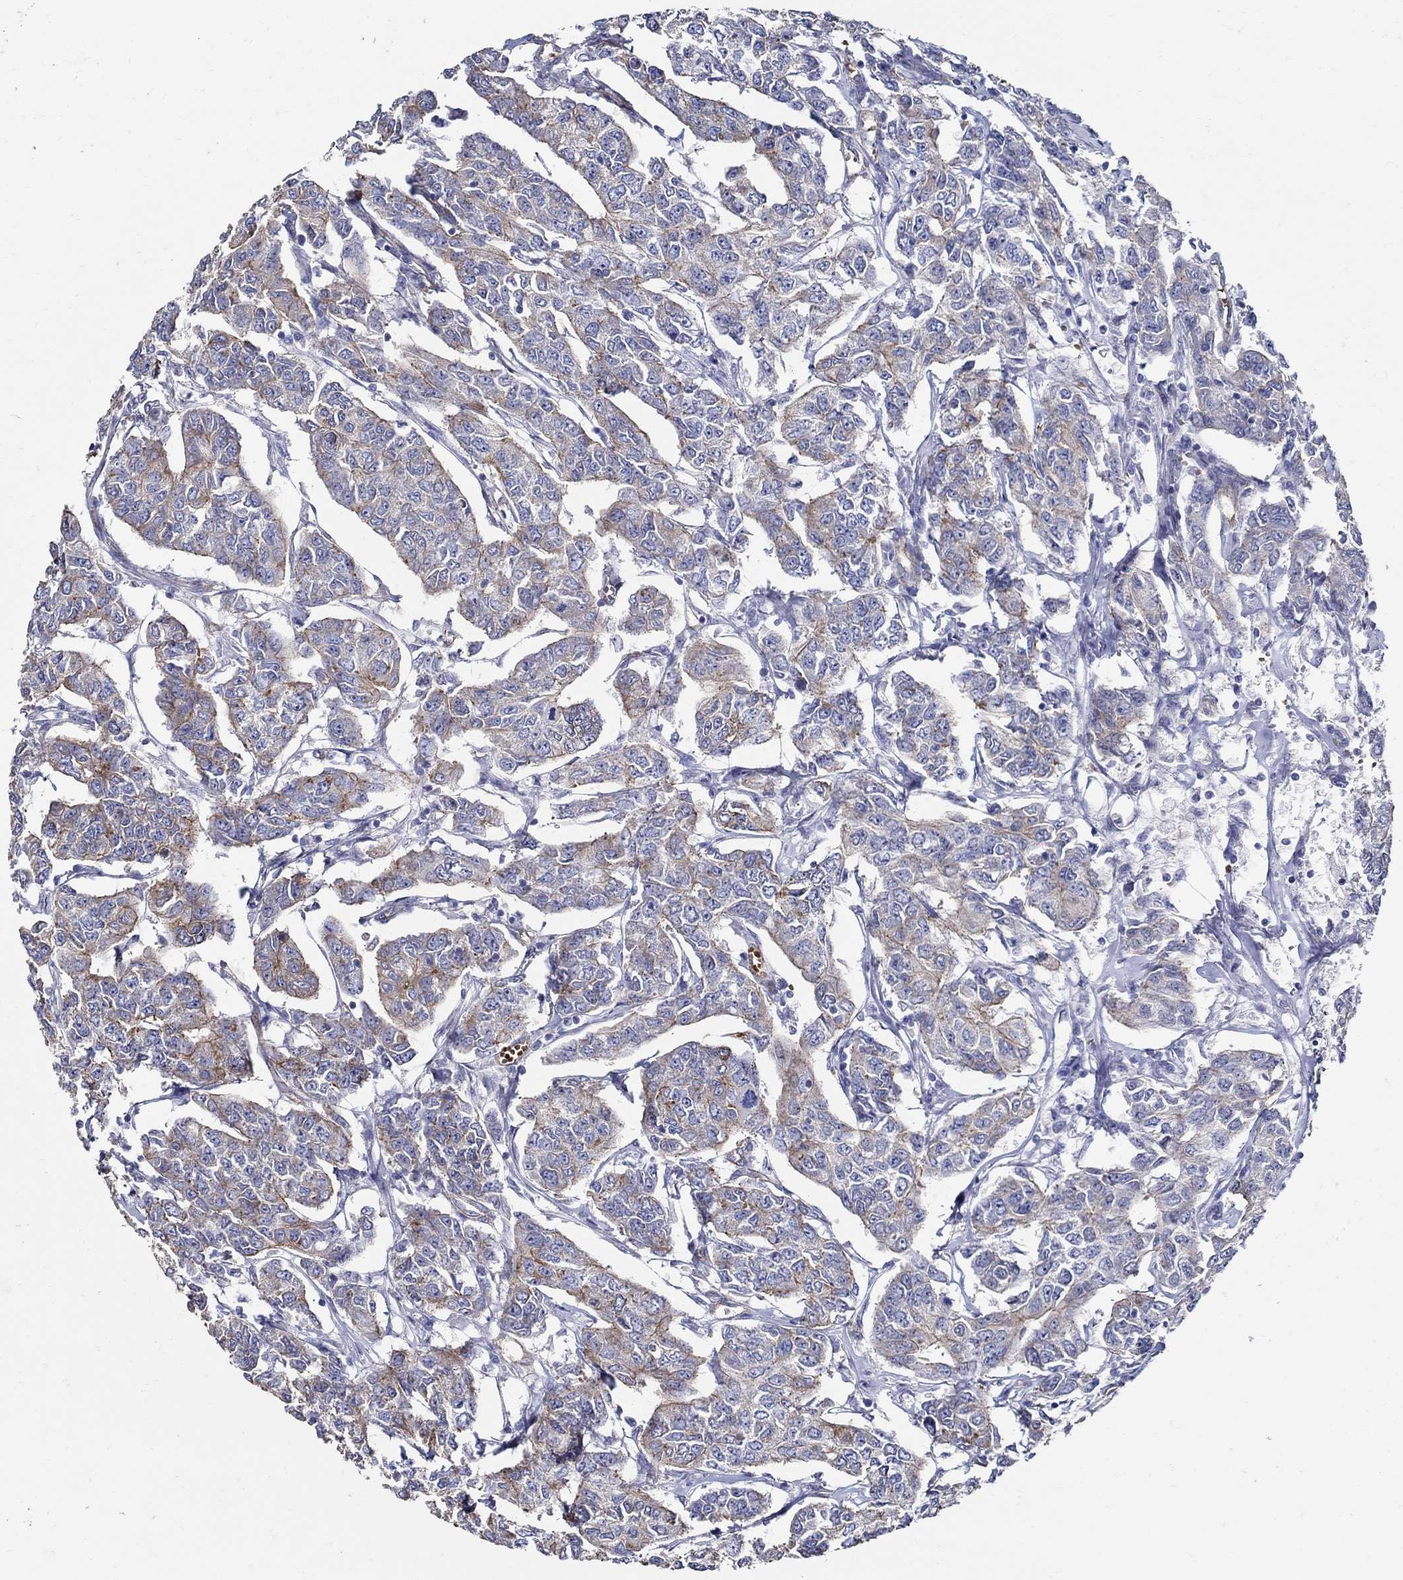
{"staining": {"intensity": "moderate", "quantity": "25%-75%", "location": "cytoplasmic/membranous"}, "tissue": "breast cancer", "cell_type": "Tumor cells", "image_type": "cancer", "snomed": [{"axis": "morphology", "description": "Duct carcinoma"}, {"axis": "topography", "description": "Breast"}], "caption": "A high-resolution image shows immunohistochemistry staining of breast intraductal carcinoma, which reveals moderate cytoplasmic/membranous expression in about 25%-75% of tumor cells.", "gene": "APBB3", "patient": {"sex": "female", "age": 88}}